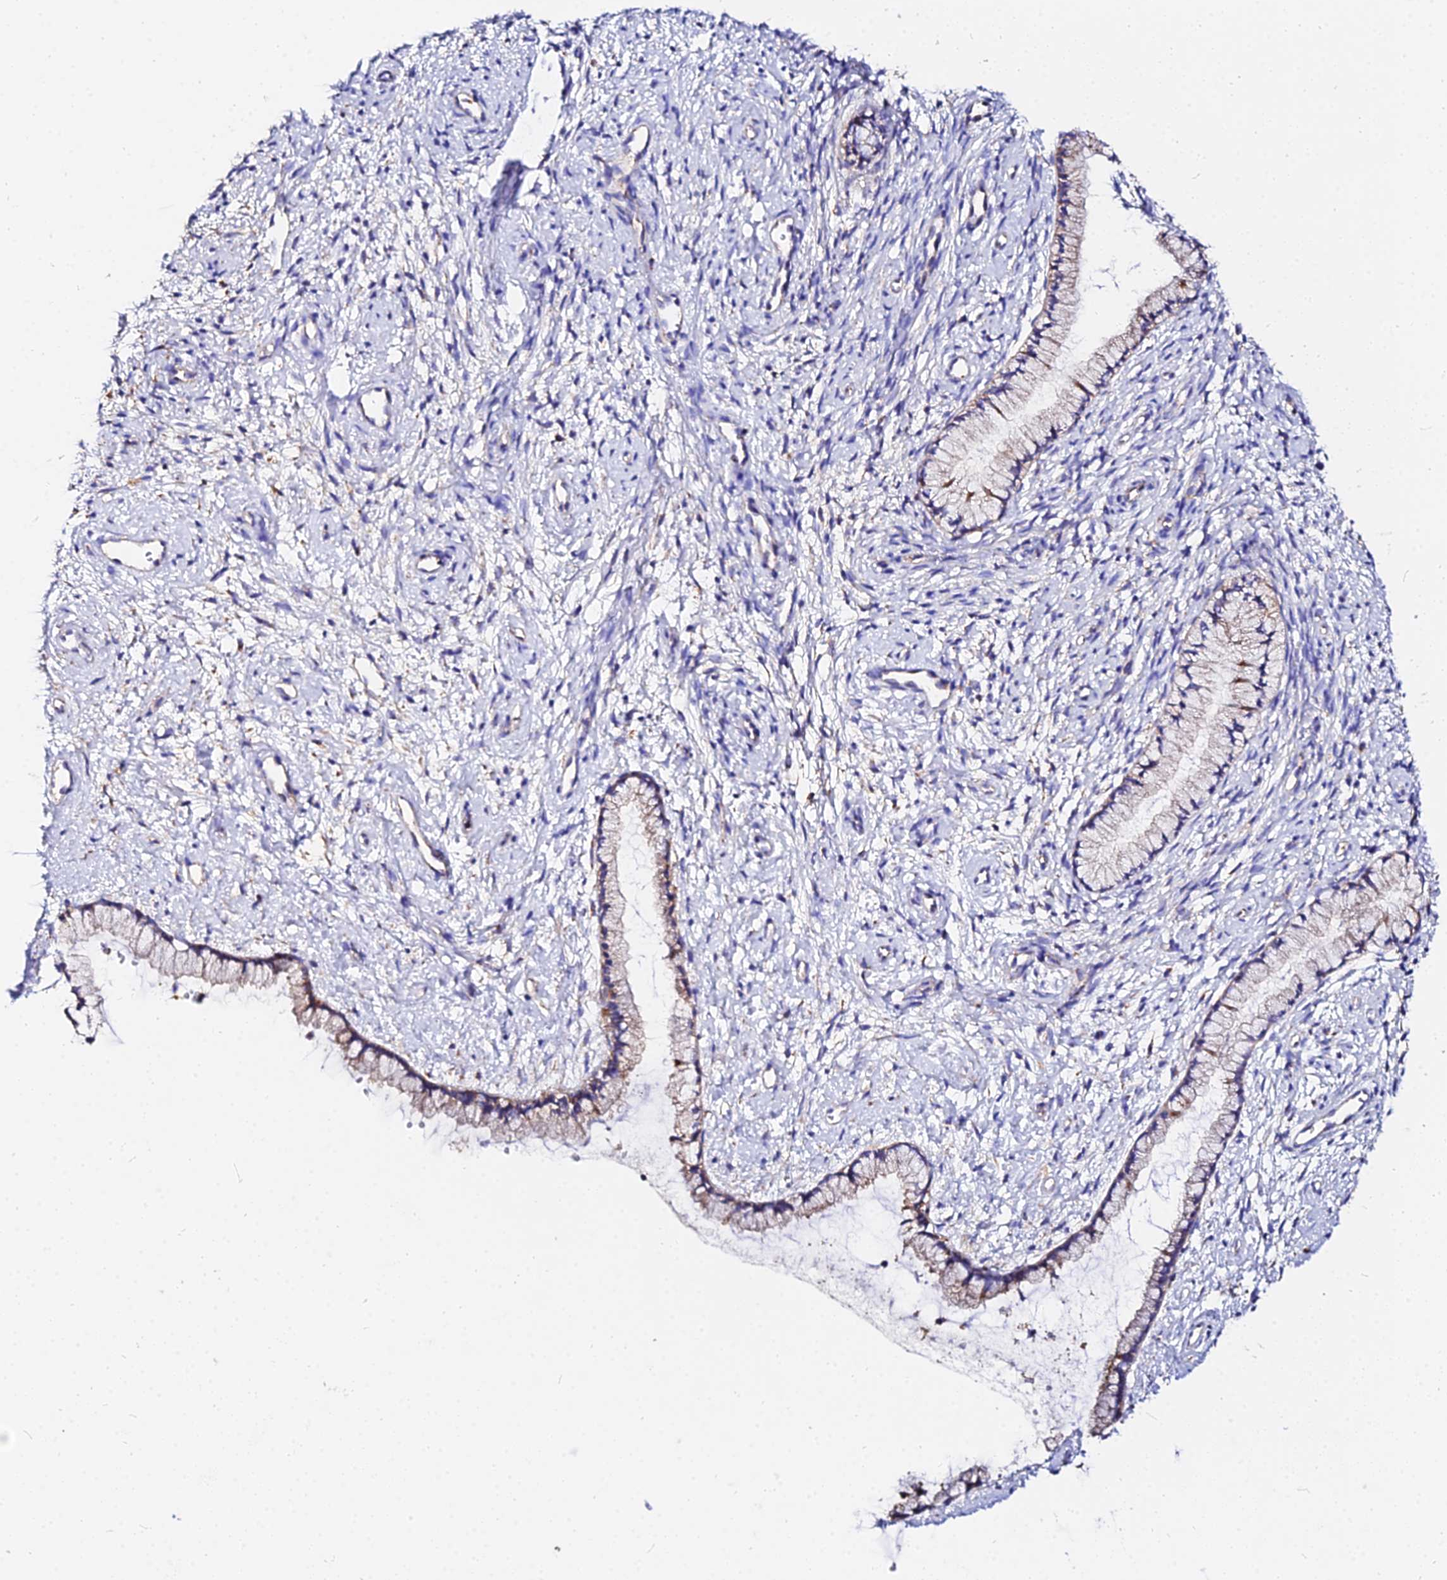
{"staining": {"intensity": "moderate", "quantity": ">75%", "location": "cytoplasmic/membranous"}, "tissue": "cervix", "cell_type": "Glandular cells", "image_type": "normal", "snomed": [{"axis": "morphology", "description": "Normal tissue, NOS"}, {"axis": "topography", "description": "Cervix"}], "caption": "Immunohistochemistry of unremarkable human cervix demonstrates medium levels of moderate cytoplasmic/membranous positivity in approximately >75% of glandular cells. Immunohistochemistry stains the protein in brown and the nuclei are stained blue.", "gene": "ZNF573", "patient": {"sex": "female", "age": 57}}